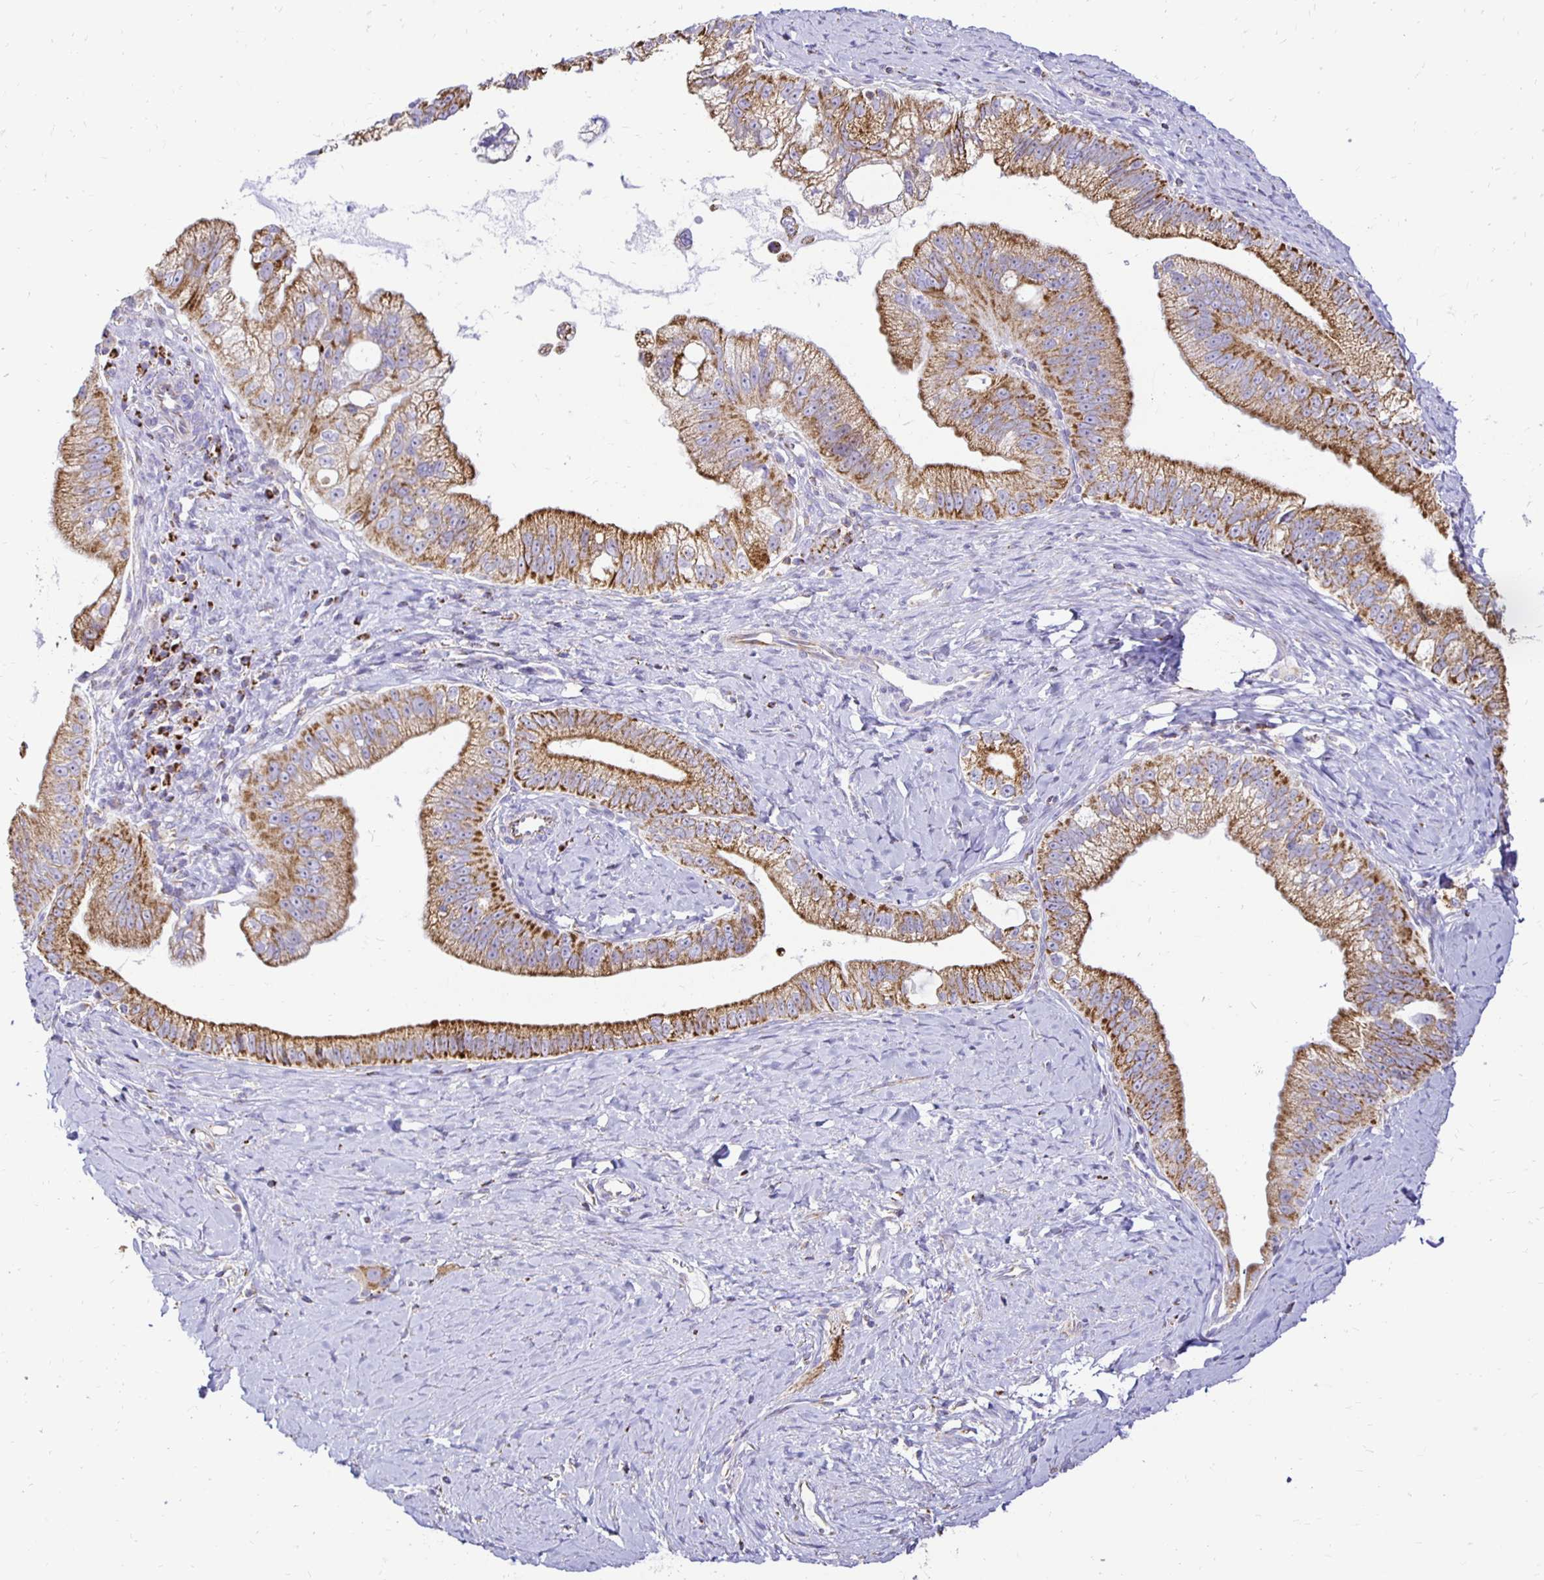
{"staining": {"intensity": "moderate", "quantity": ">75%", "location": "cytoplasmic/membranous"}, "tissue": "pancreatic cancer", "cell_type": "Tumor cells", "image_type": "cancer", "snomed": [{"axis": "morphology", "description": "Adenocarcinoma, NOS"}, {"axis": "topography", "description": "Pancreas"}], "caption": "This is an image of immunohistochemistry (IHC) staining of adenocarcinoma (pancreatic), which shows moderate positivity in the cytoplasmic/membranous of tumor cells.", "gene": "PLAAT2", "patient": {"sex": "male", "age": 70}}